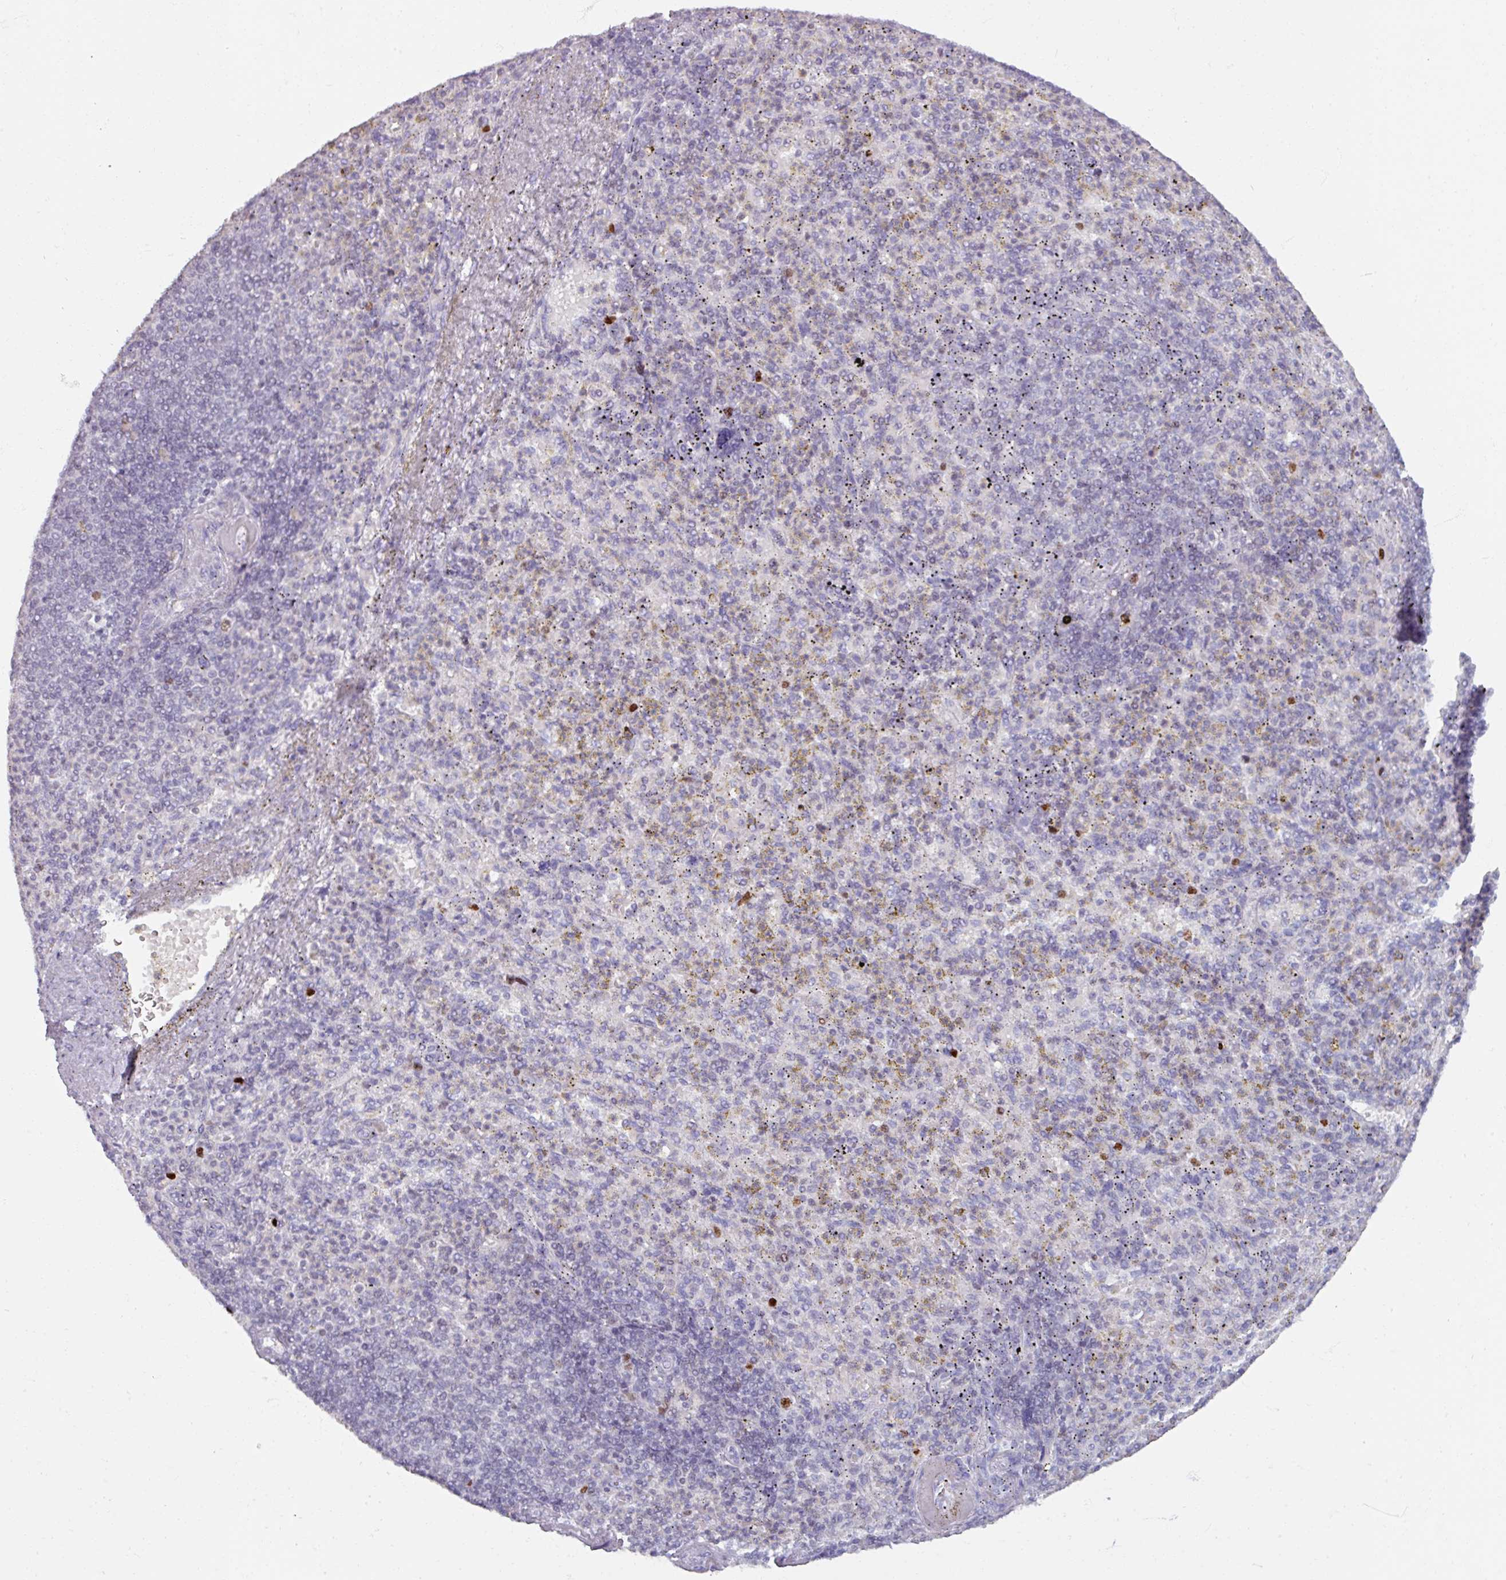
{"staining": {"intensity": "strong", "quantity": "<25%", "location": "nuclear"}, "tissue": "spleen", "cell_type": "Cells in red pulp", "image_type": "normal", "snomed": [{"axis": "morphology", "description": "Normal tissue, NOS"}, {"axis": "topography", "description": "Spleen"}], "caption": "Immunohistochemistry staining of unremarkable spleen, which shows medium levels of strong nuclear expression in approximately <25% of cells in red pulp indicating strong nuclear protein staining. The staining was performed using DAB (brown) for protein detection and nuclei were counterstained in hematoxylin (blue).", "gene": "ATAD2", "patient": {"sex": "female", "age": 74}}